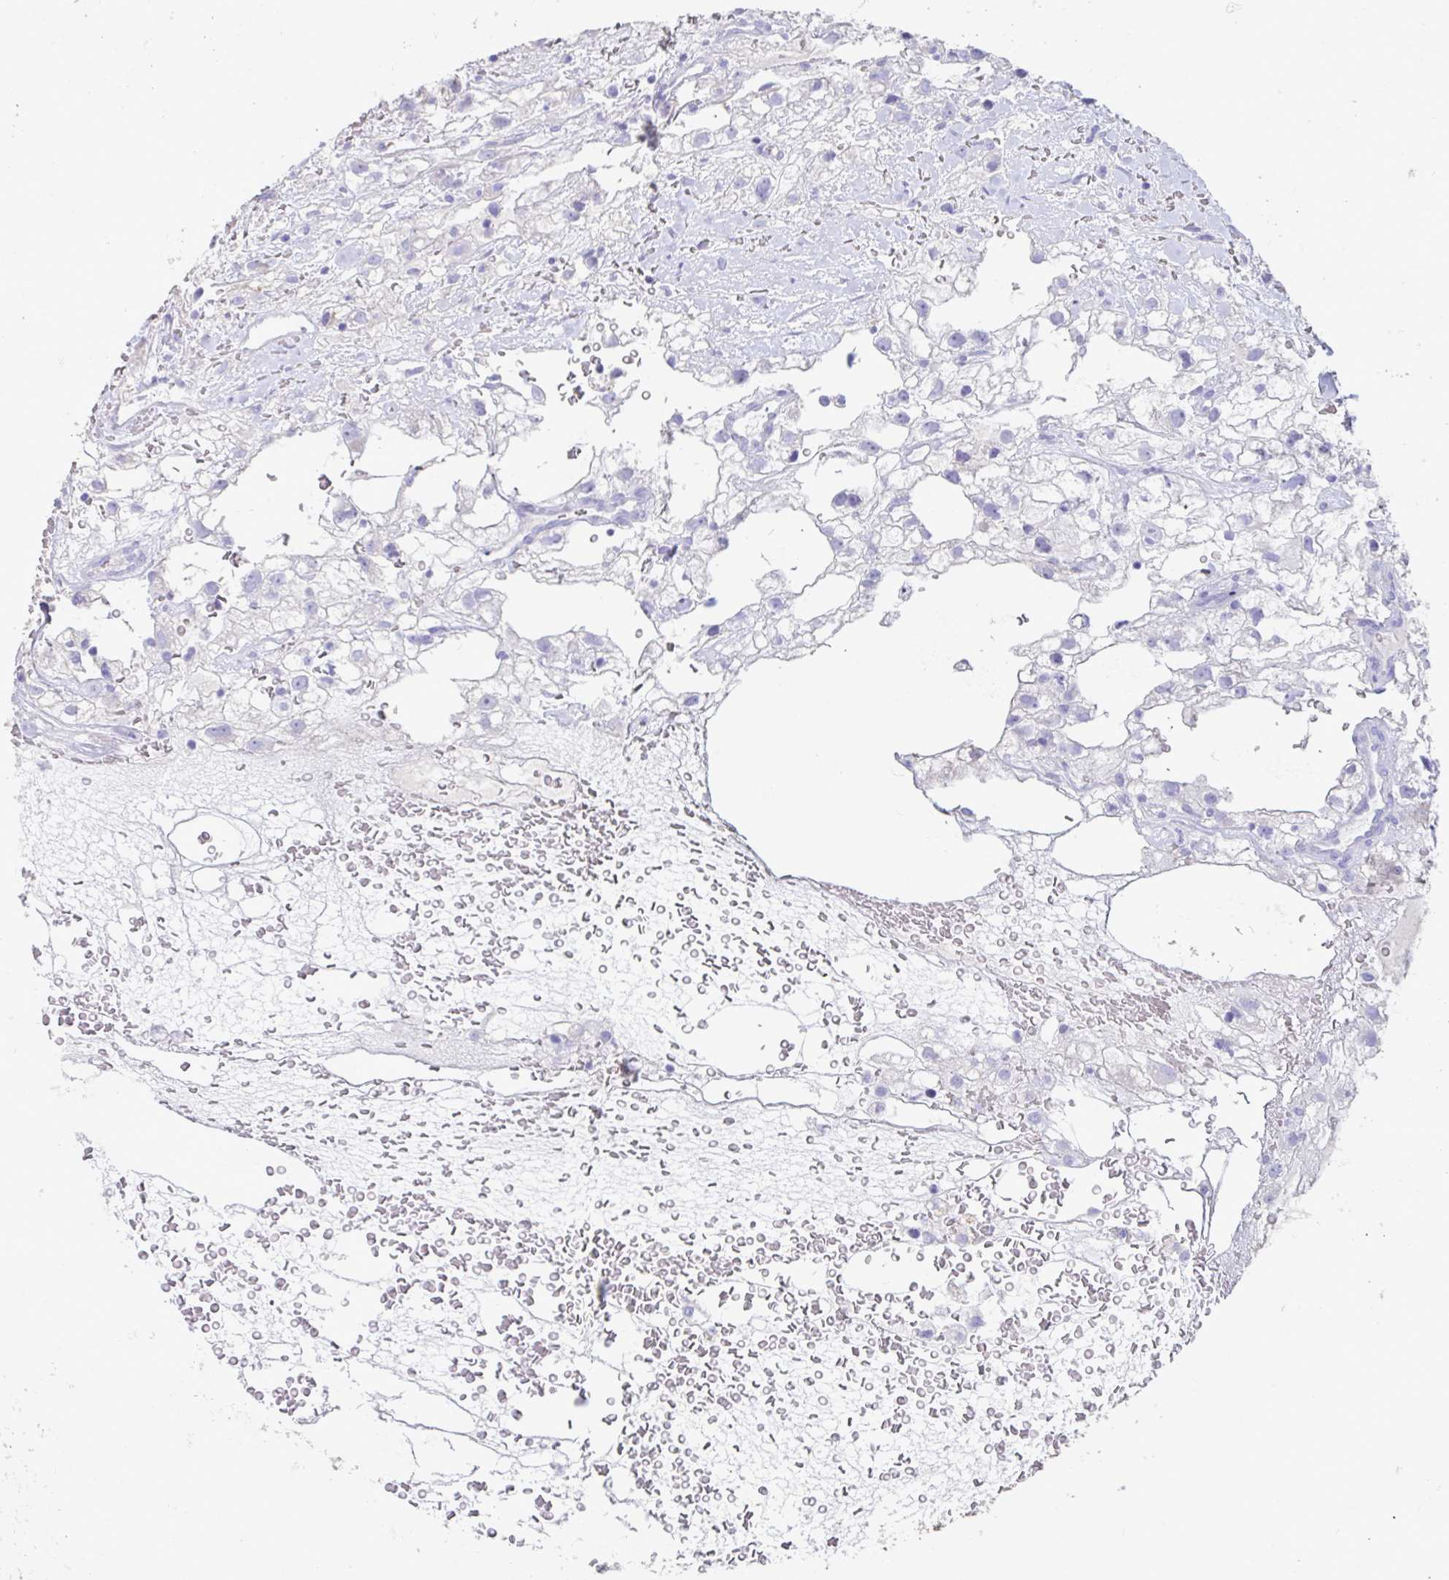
{"staining": {"intensity": "negative", "quantity": "none", "location": "none"}, "tissue": "renal cancer", "cell_type": "Tumor cells", "image_type": "cancer", "snomed": [{"axis": "morphology", "description": "Adenocarcinoma, NOS"}, {"axis": "topography", "description": "Kidney"}], "caption": "A histopathology image of human renal cancer is negative for staining in tumor cells.", "gene": "TNNC1", "patient": {"sex": "male", "age": 59}}